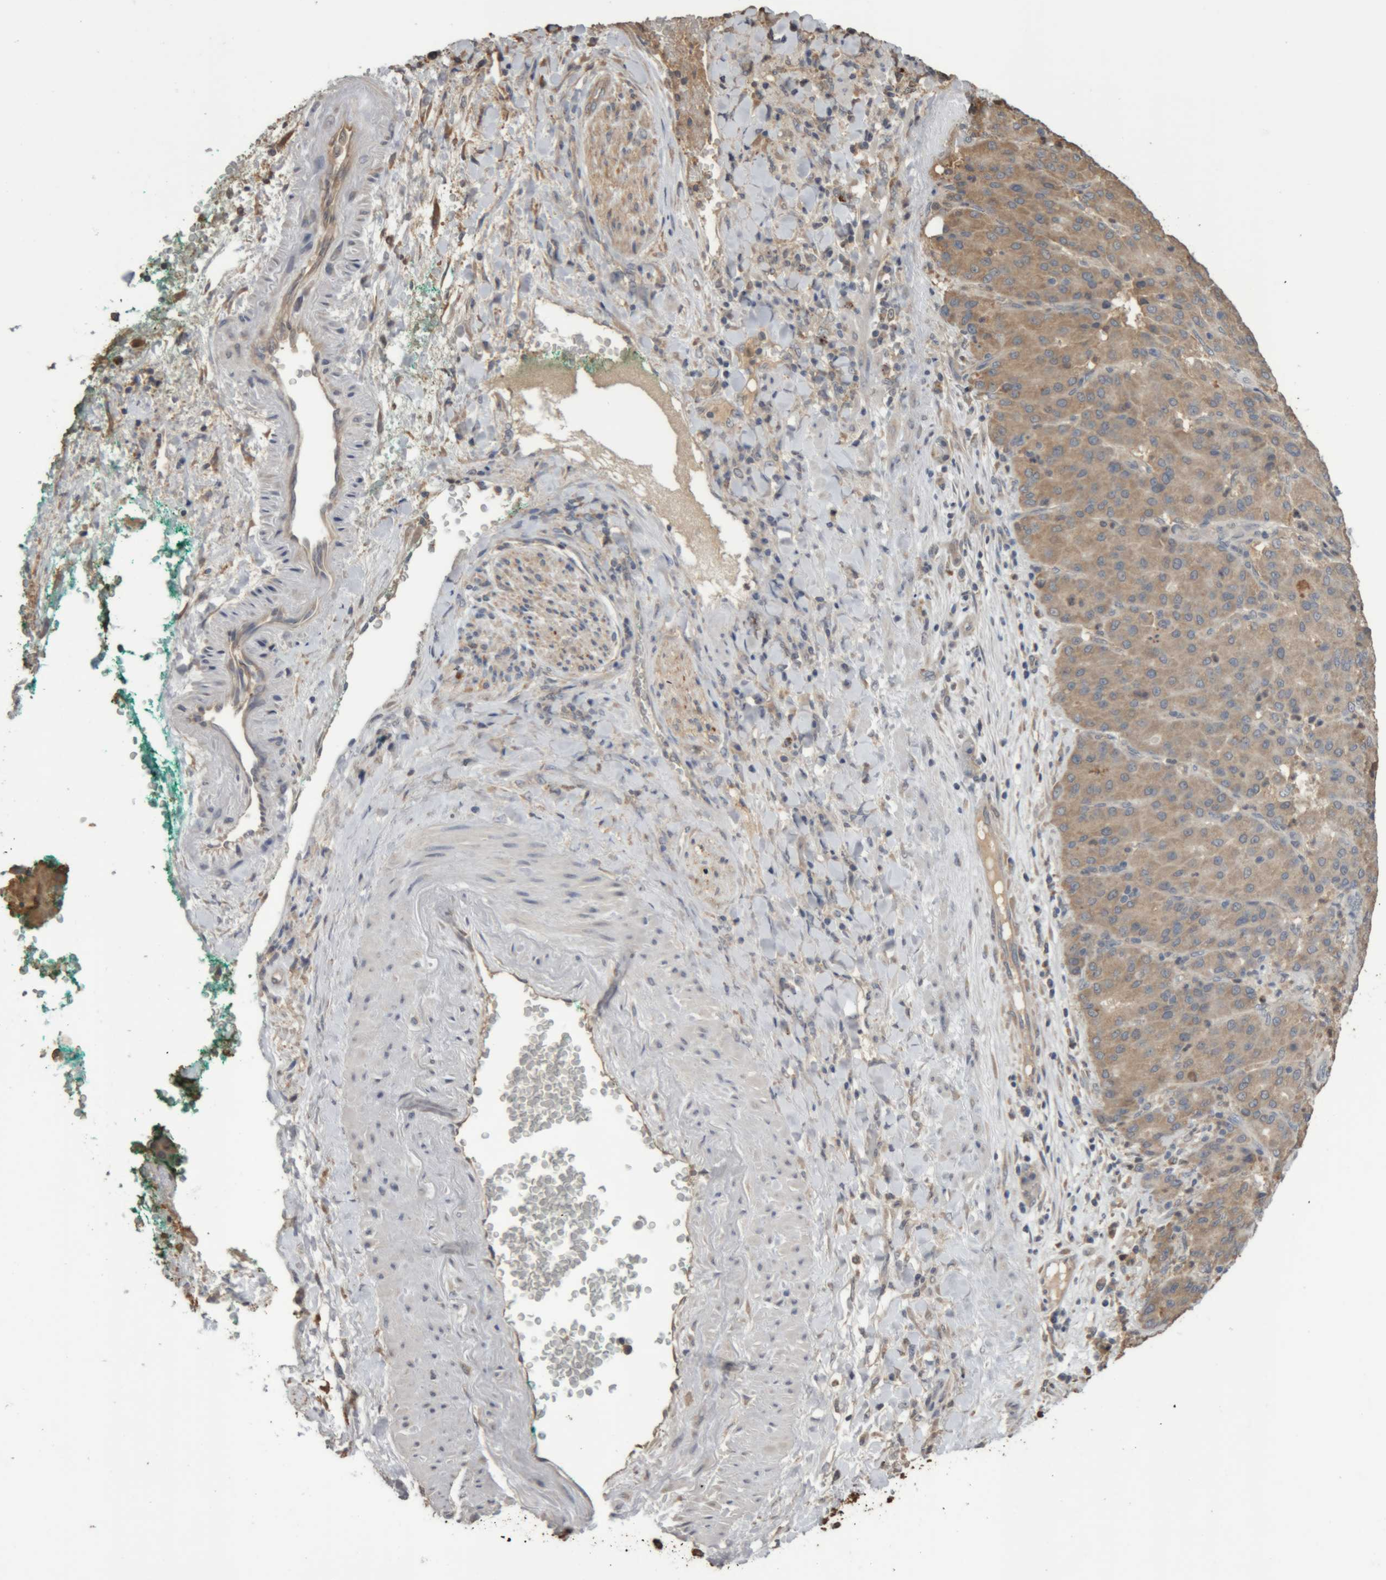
{"staining": {"intensity": "weak", "quantity": ">75%", "location": "cytoplasmic/membranous"}, "tissue": "liver cancer", "cell_type": "Tumor cells", "image_type": "cancer", "snomed": [{"axis": "morphology", "description": "Carcinoma, Hepatocellular, NOS"}, {"axis": "topography", "description": "Liver"}], "caption": "DAB (3,3'-diaminobenzidine) immunohistochemical staining of human liver cancer shows weak cytoplasmic/membranous protein expression in approximately >75% of tumor cells.", "gene": "TMED7", "patient": {"sex": "male", "age": 65}}